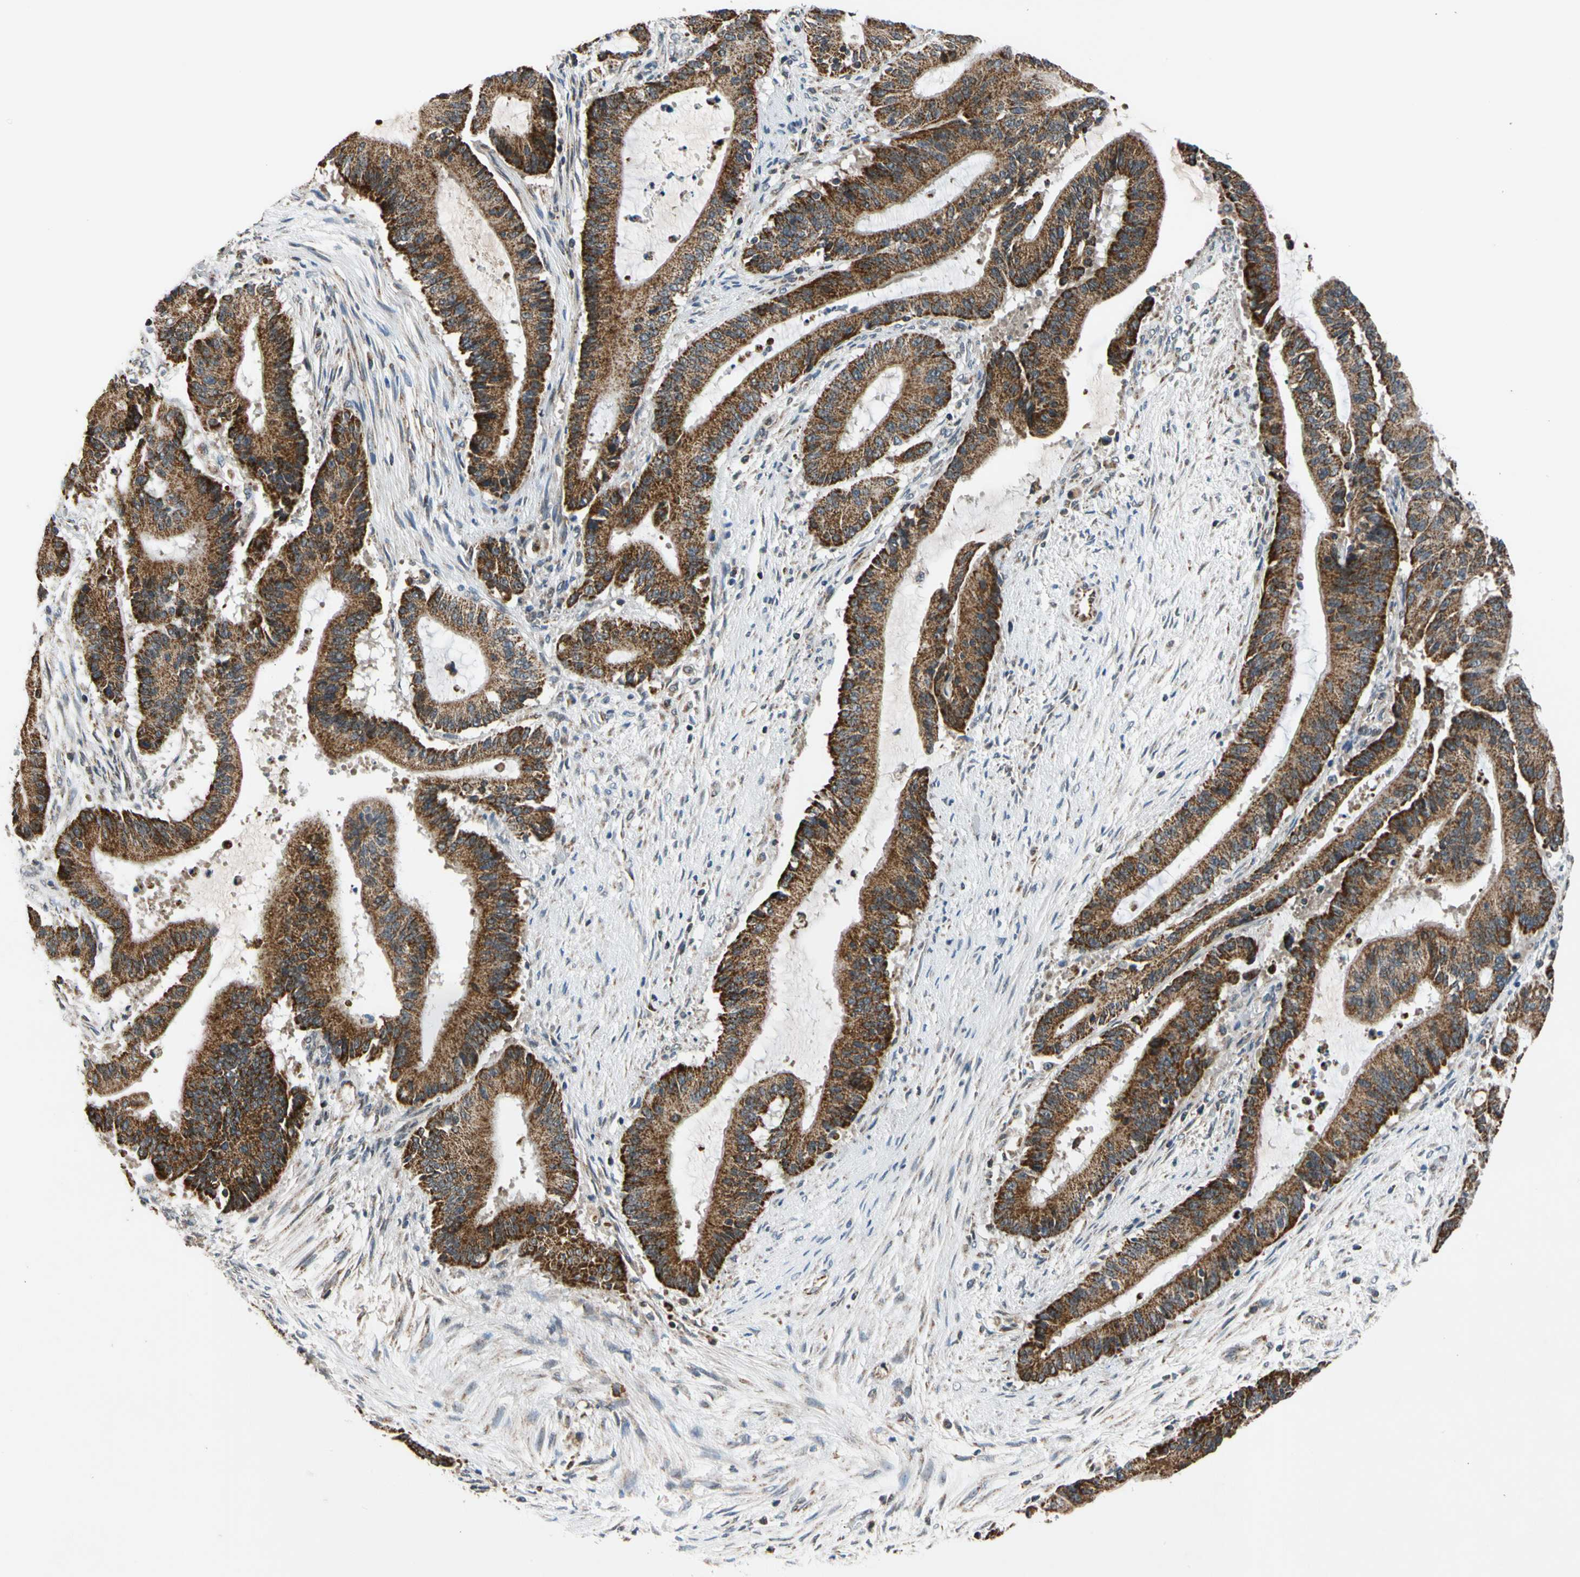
{"staining": {"intensity": "strong", "quantity": ">75%", "location": "cytoplasmic/membranous"}, "tissue": "liver cancer", "cell_type": "Tumor cells", "image_type": "cancer", "snomed": [{"axis": "morphology", "description": "Cholangiocarcinoma"}, {"axis": "topography", "description": "Liver"}], "caption": "A brown stain labels strong cytoplasmic/membranous staining of a protein in human cholangiocarcinoma (liver) tumor cells. The protein is stained brown, and the nuclei are stained in blue (DAB (3,3'-diaminobenzidine) IHC with brightfield microscopy, high magnification).", "gene": "KHDC4", "patient": {"sex": "female", "age": 73}}